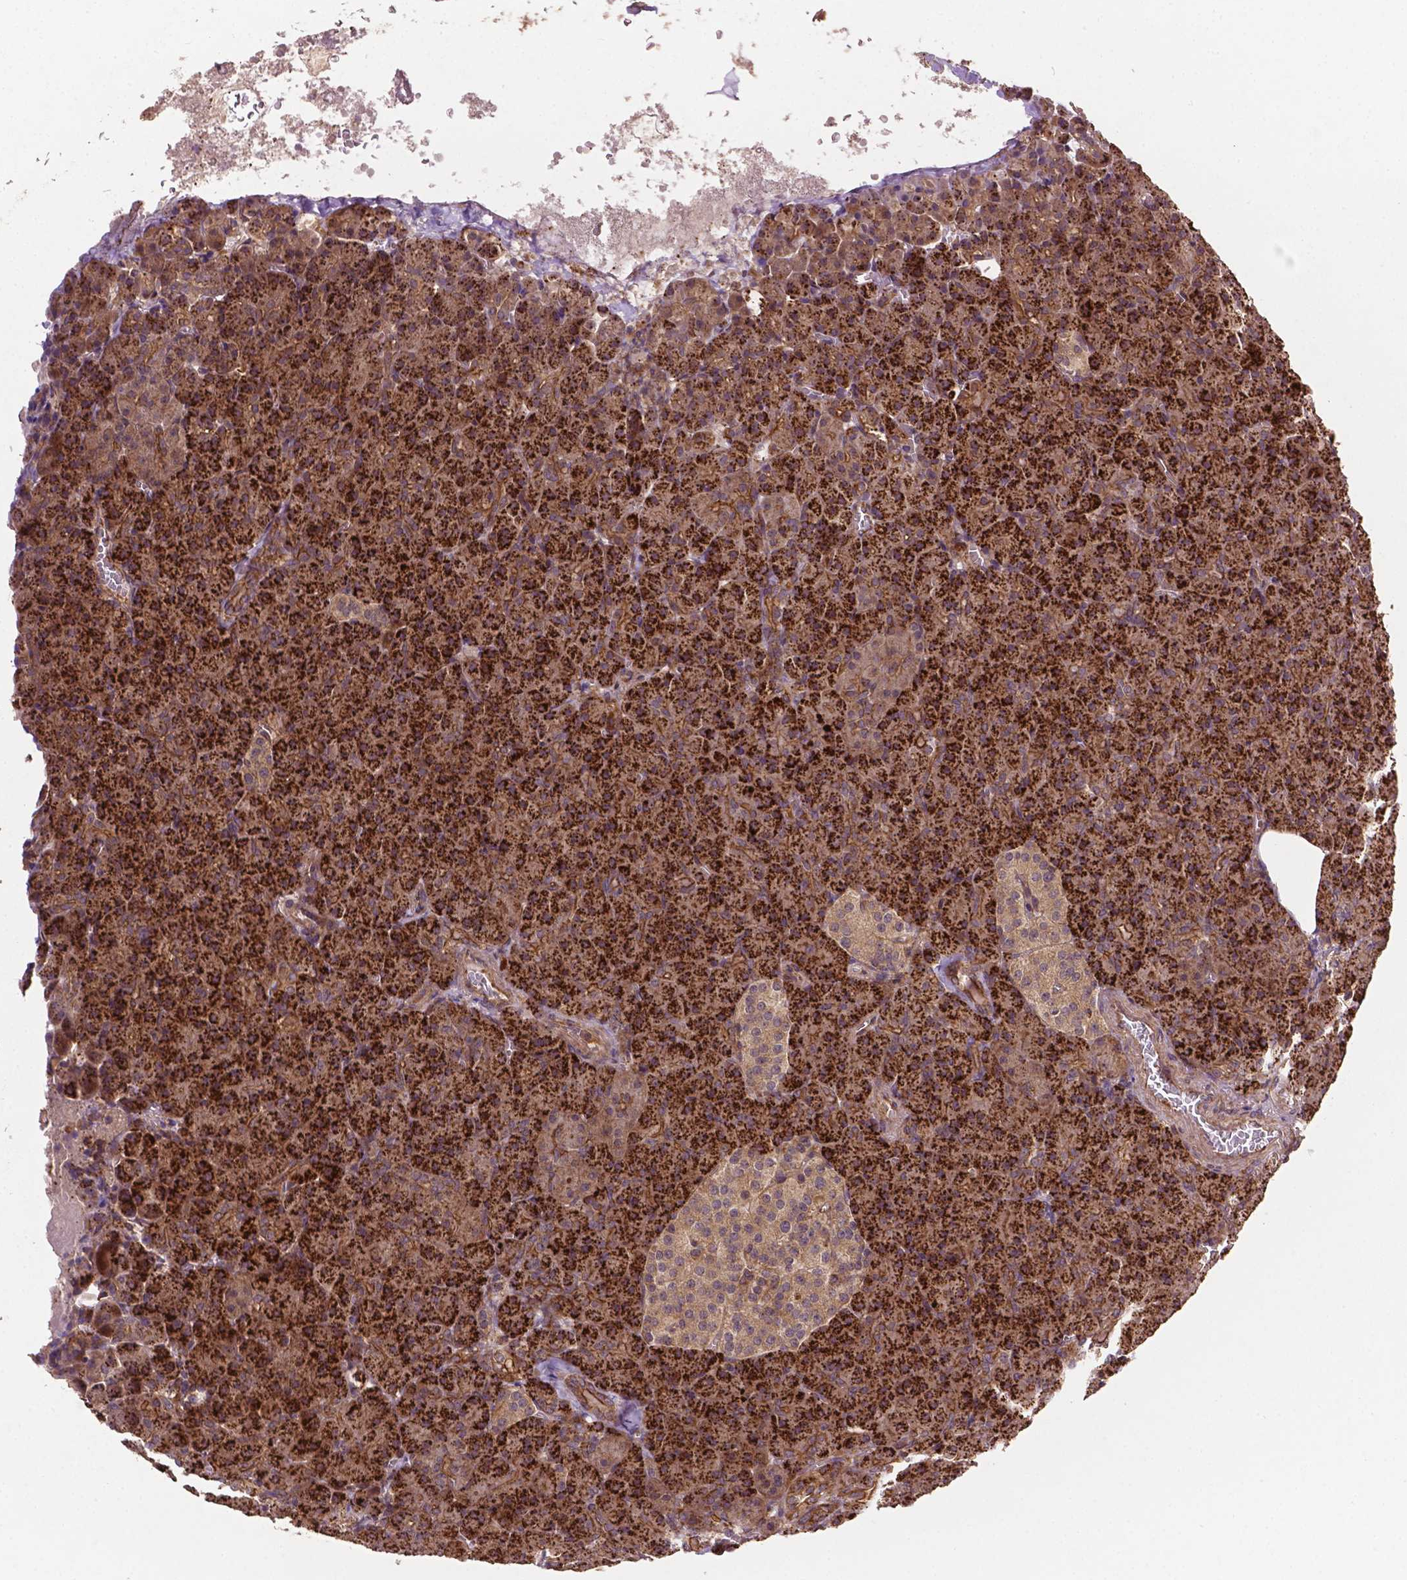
{"staining": {"intensity": "strong", "quantity": ">75%", "location": "cytoplasmic/membranous"}, "tissue": "pancreas", "cell_type": "Exocrine glandular cells", "image_type": "normal", "snomed": [{"axis": "morphology", "description": "Normal tissue, NOS"}, {"axis": "topography", "description": "Pancreas"}], "caption": "A brown stain highlights strong cytoplasmic/membranous positivity of a protein in exocrine glandular cells of benign human pancreas.", "gene": "ZMYND19", "patient": {"sex": "female", "age": 74}}